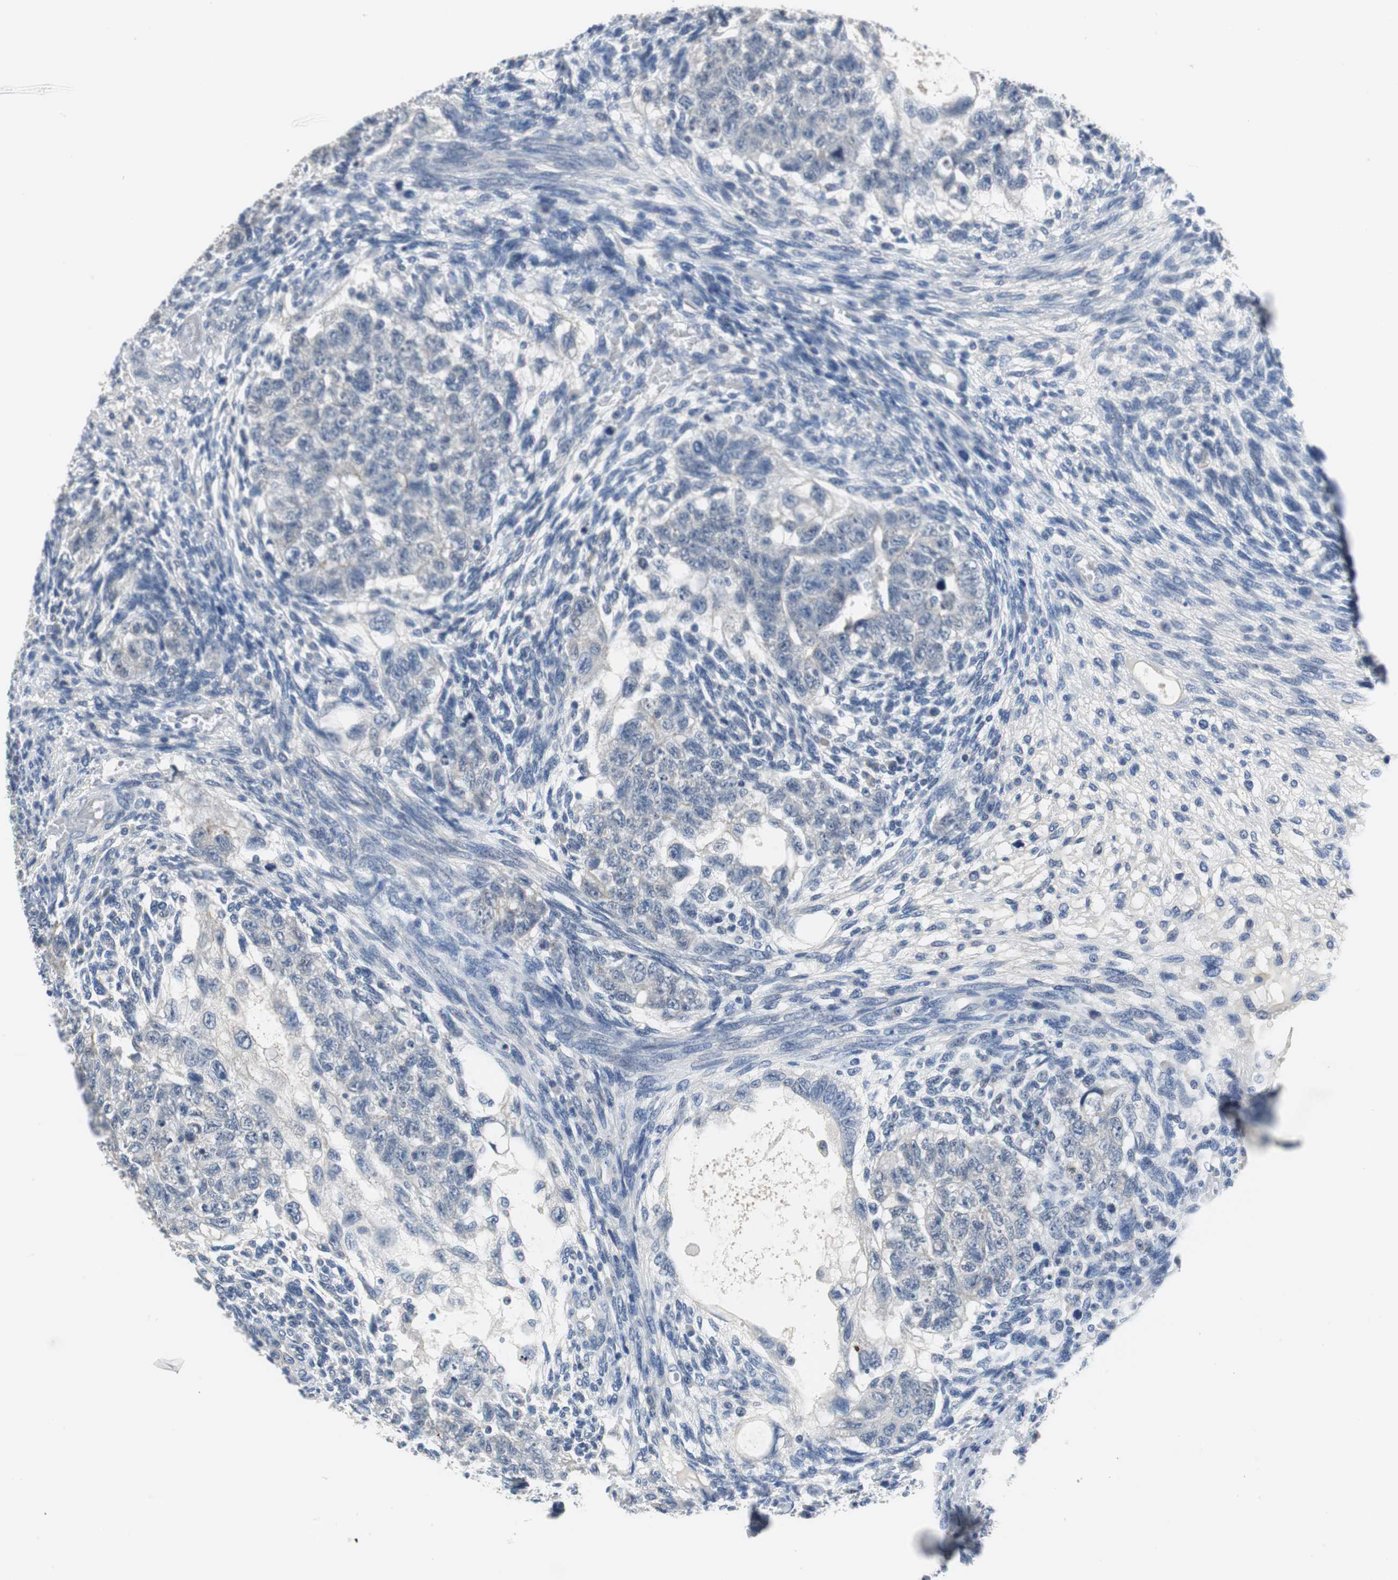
{"staining": {"intensity": "negative", "quantity": "none", "location": "none"}, "tissue": "testis cancer", "cell_type": "Tumor cells", "image_type": "cancer", "snomed": [{"axis": "morphology", "description": "Normal tissue, NOS"}, {"axis": "morphology", "description": "Carcinoma, Embryonal, NOS"}, {"axis": "topography", "description": "Testis"}], "caption": "Immunohistochemistry photomicrograph of human testis embryonal carcinoma stained for a protein (brown), which displays no positivity in tumor cells.", "gene": "MUC7", "patient": {"sex": "male", "age": 36}}